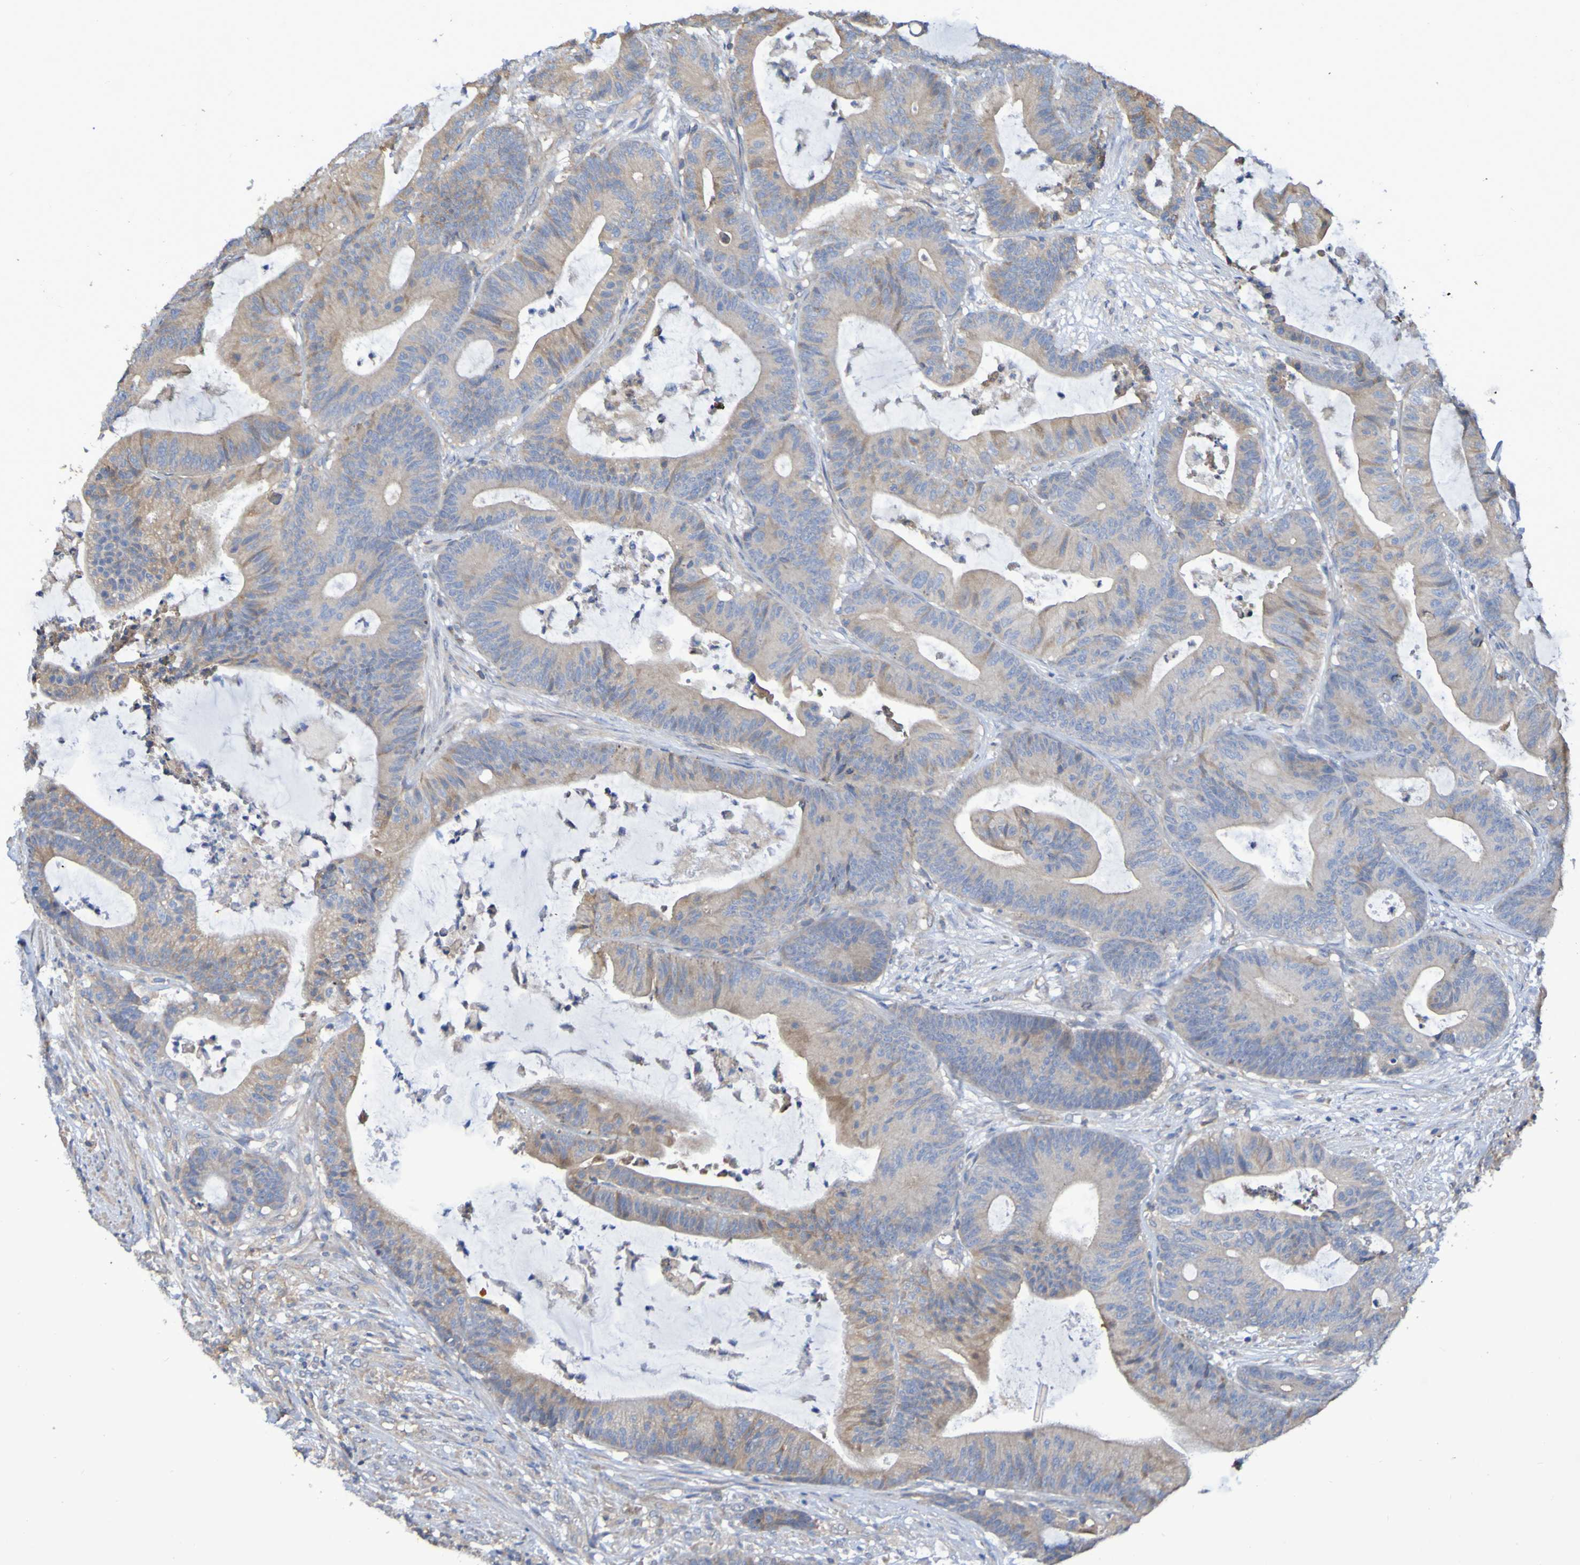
{"staining": {"intensity": "weak", "quantity": ">75%", "location": "cytoplasmic/membranous"}, "tissue": "colorectal cancer", "cell_type": "Tumor cells", "image_type": "cancer", "snomed": [{"axis": "morphology", "description": "Adenocarcinoma, NOS"}, {"axis": "topography", "description": "Colon"}], "caption": "Adenocarcinoma (colorectal) stained for a protein shows weak cytoplasmic/membranous positivity in tumor cells.", "gene": "SYNJ1", "patient": {"sex": "female", "age": 84}}